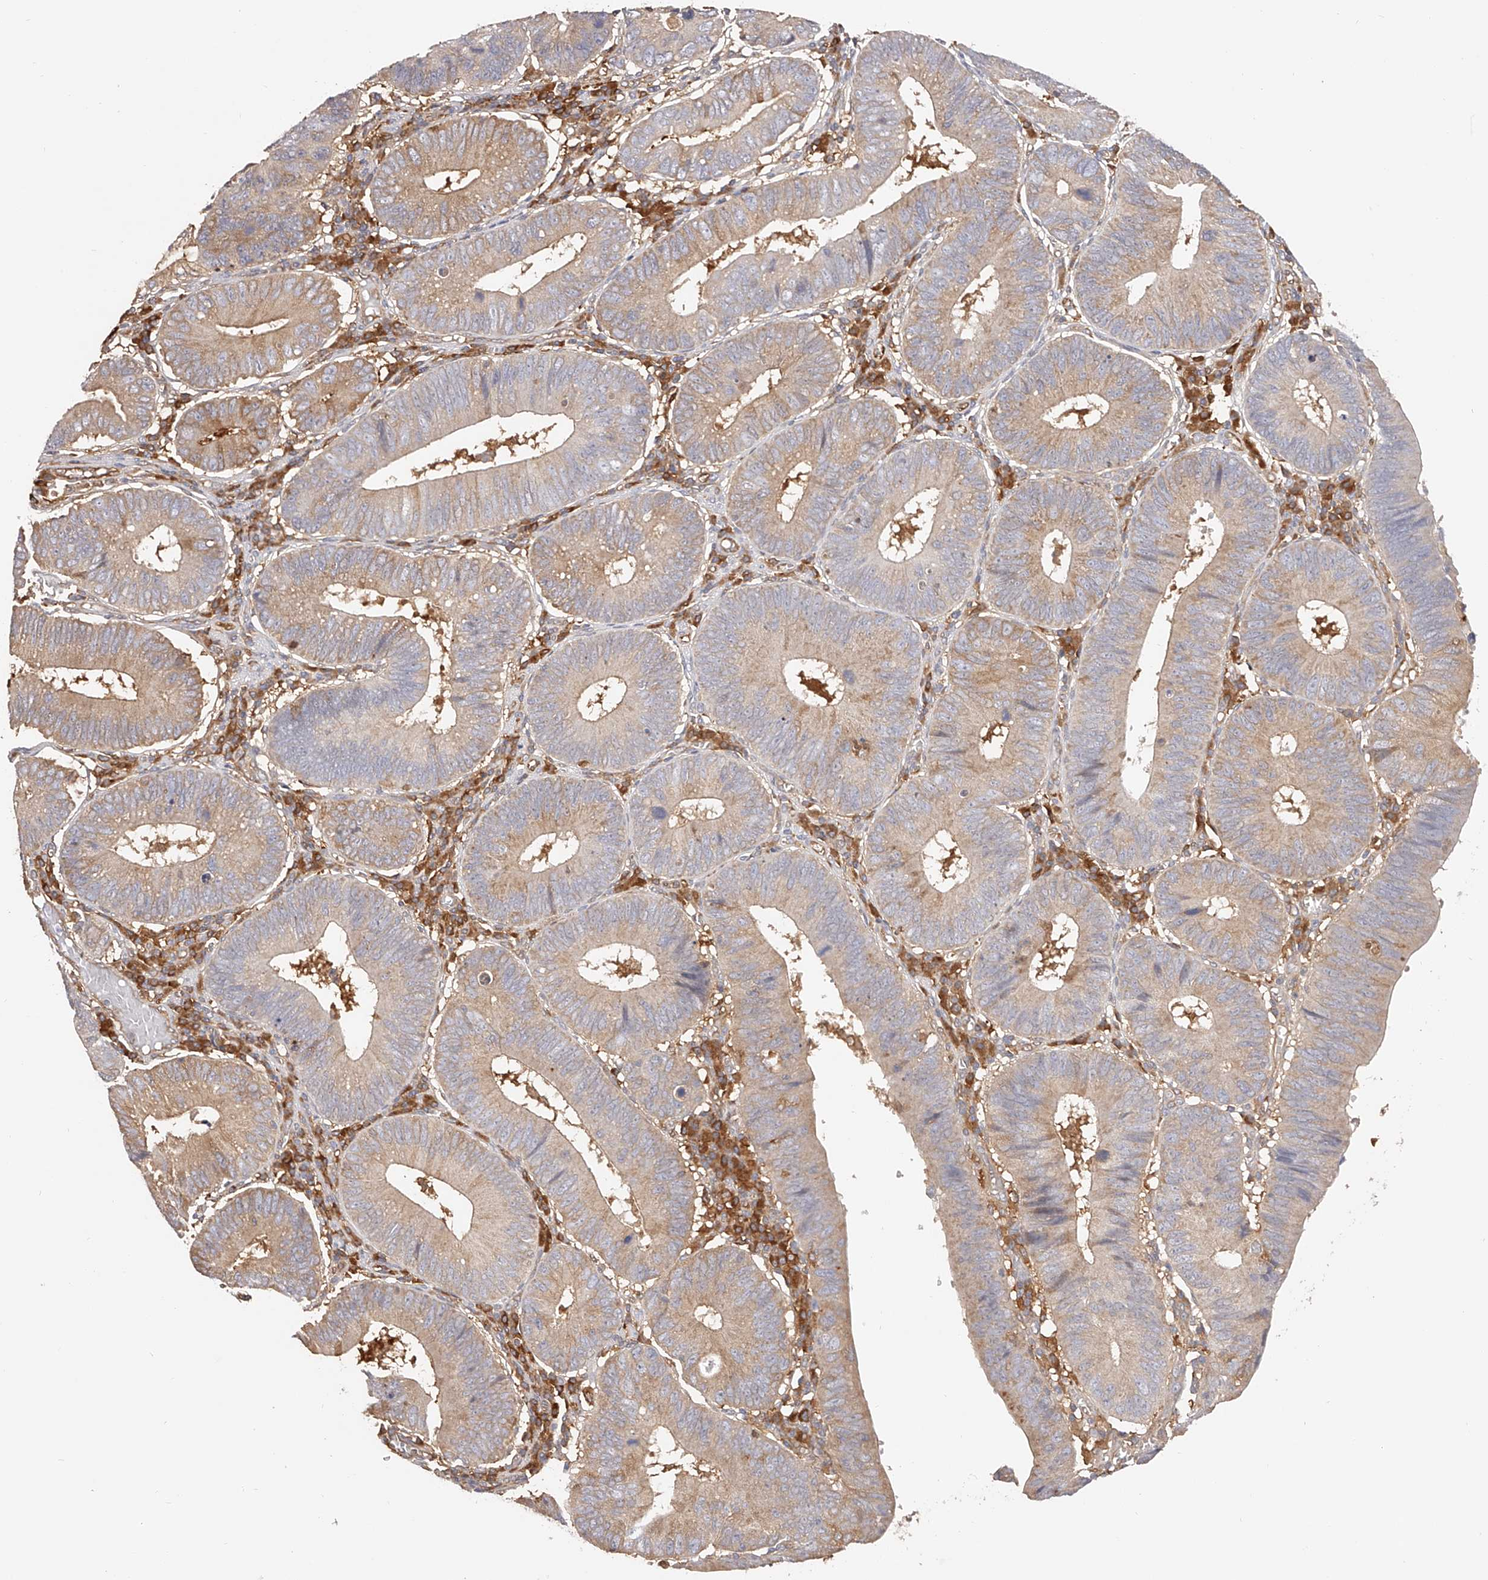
{"staining": {"intensity": "moderate", "quantity": ">75%", "location": "cytoplasmic/membranous"}, "tissue": "stomach cancer", "cell_type": "Tumor cells", "image_type": "cancer", "snomed": [{"axis": "morphology", "description": "Adenocarcinoma, NOS"}, {"axis": "topography", "description": "Stomach"}], "caption": "High-magnification brightfield microscopy of stomach cancer (adenocarcinoma) stained with DAB (brown) and counterstained with hematoxylin (blue). tumor cells exhibit moderate cytoplasmic/membranous expression is appreciated in about>75% of cells.", "gene": "LAP3", "patient": {"sex": "male", "age": 59}}